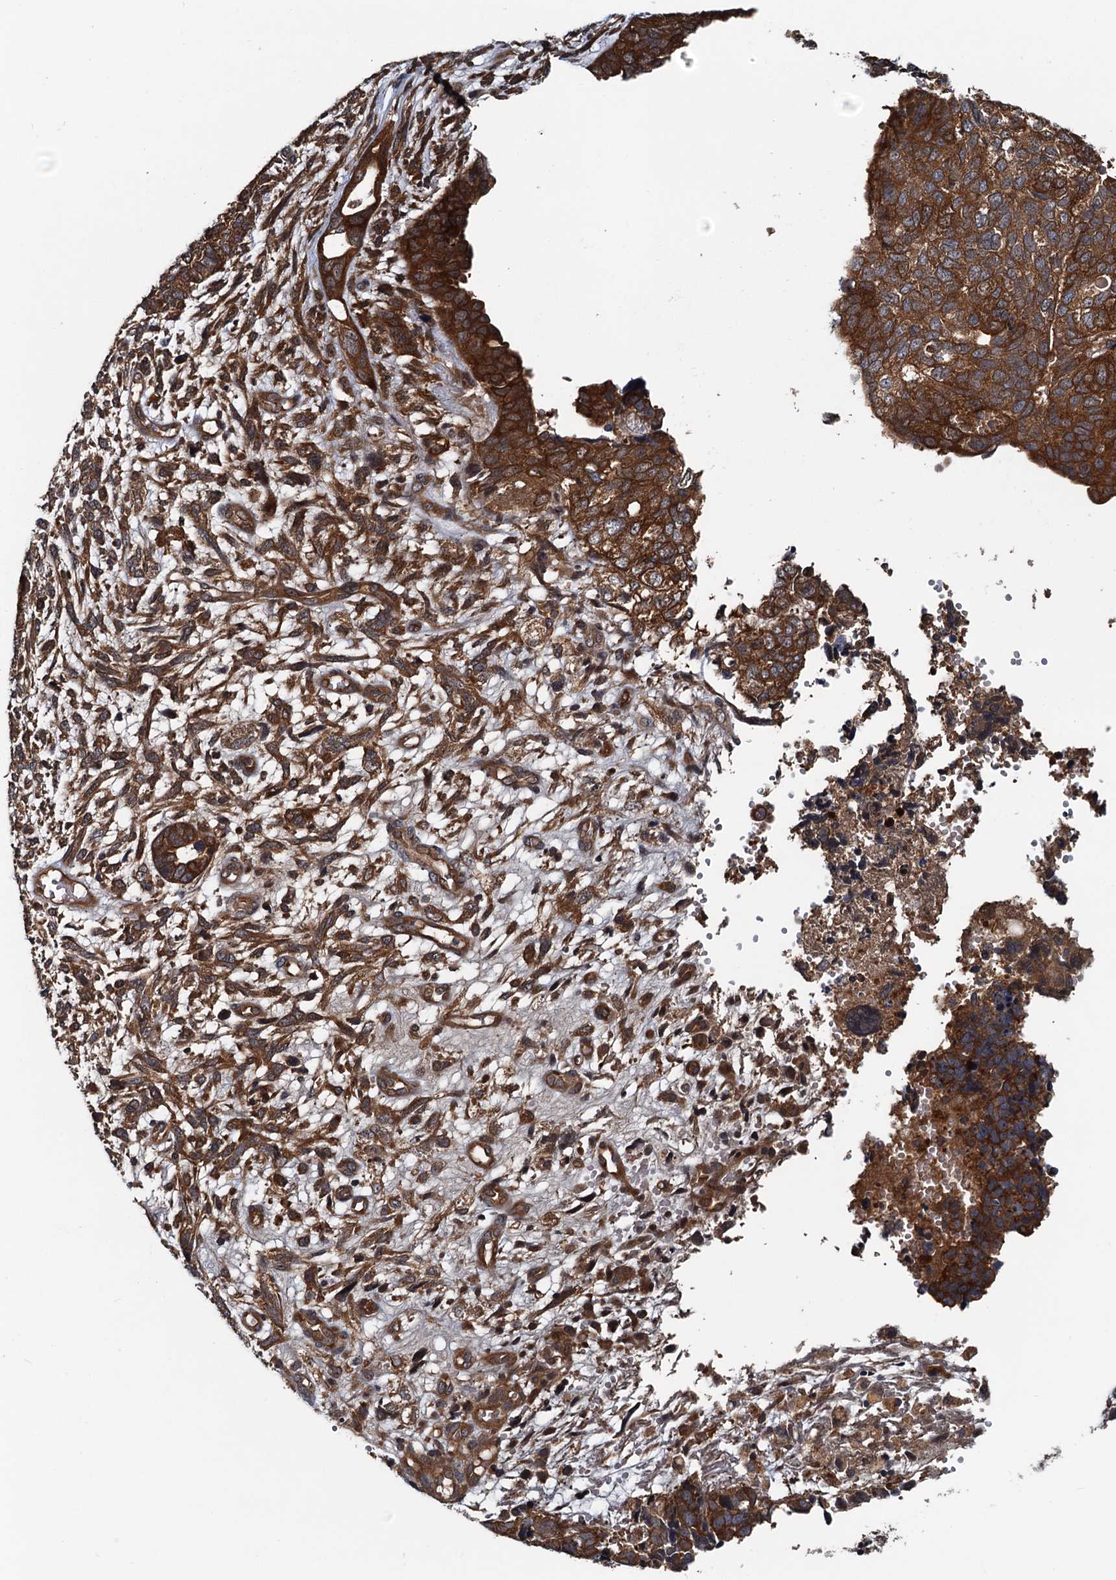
{"staining": {"intensity": "strong", "quantity": ">75%", "location": "cytoplasmic/membranous"}, "tissue": "cervical cancer", "cell_type": "Tumor cells", "image_type": "cancer", "snomed": [{"axis": "morphology", "description": "Squamous cell carcinoma, NOS"}, {"axis": "topography", "description": "Cervix"}], "caption": "Protein expression analysis of human cervical cancer (squamous cell carcinoma) reveals strong cytoplasmic/membranous expression in approximately >75% of tumor cells.", "gene": "AAGAB", "patient": {"sex": "female", "age": 63}}